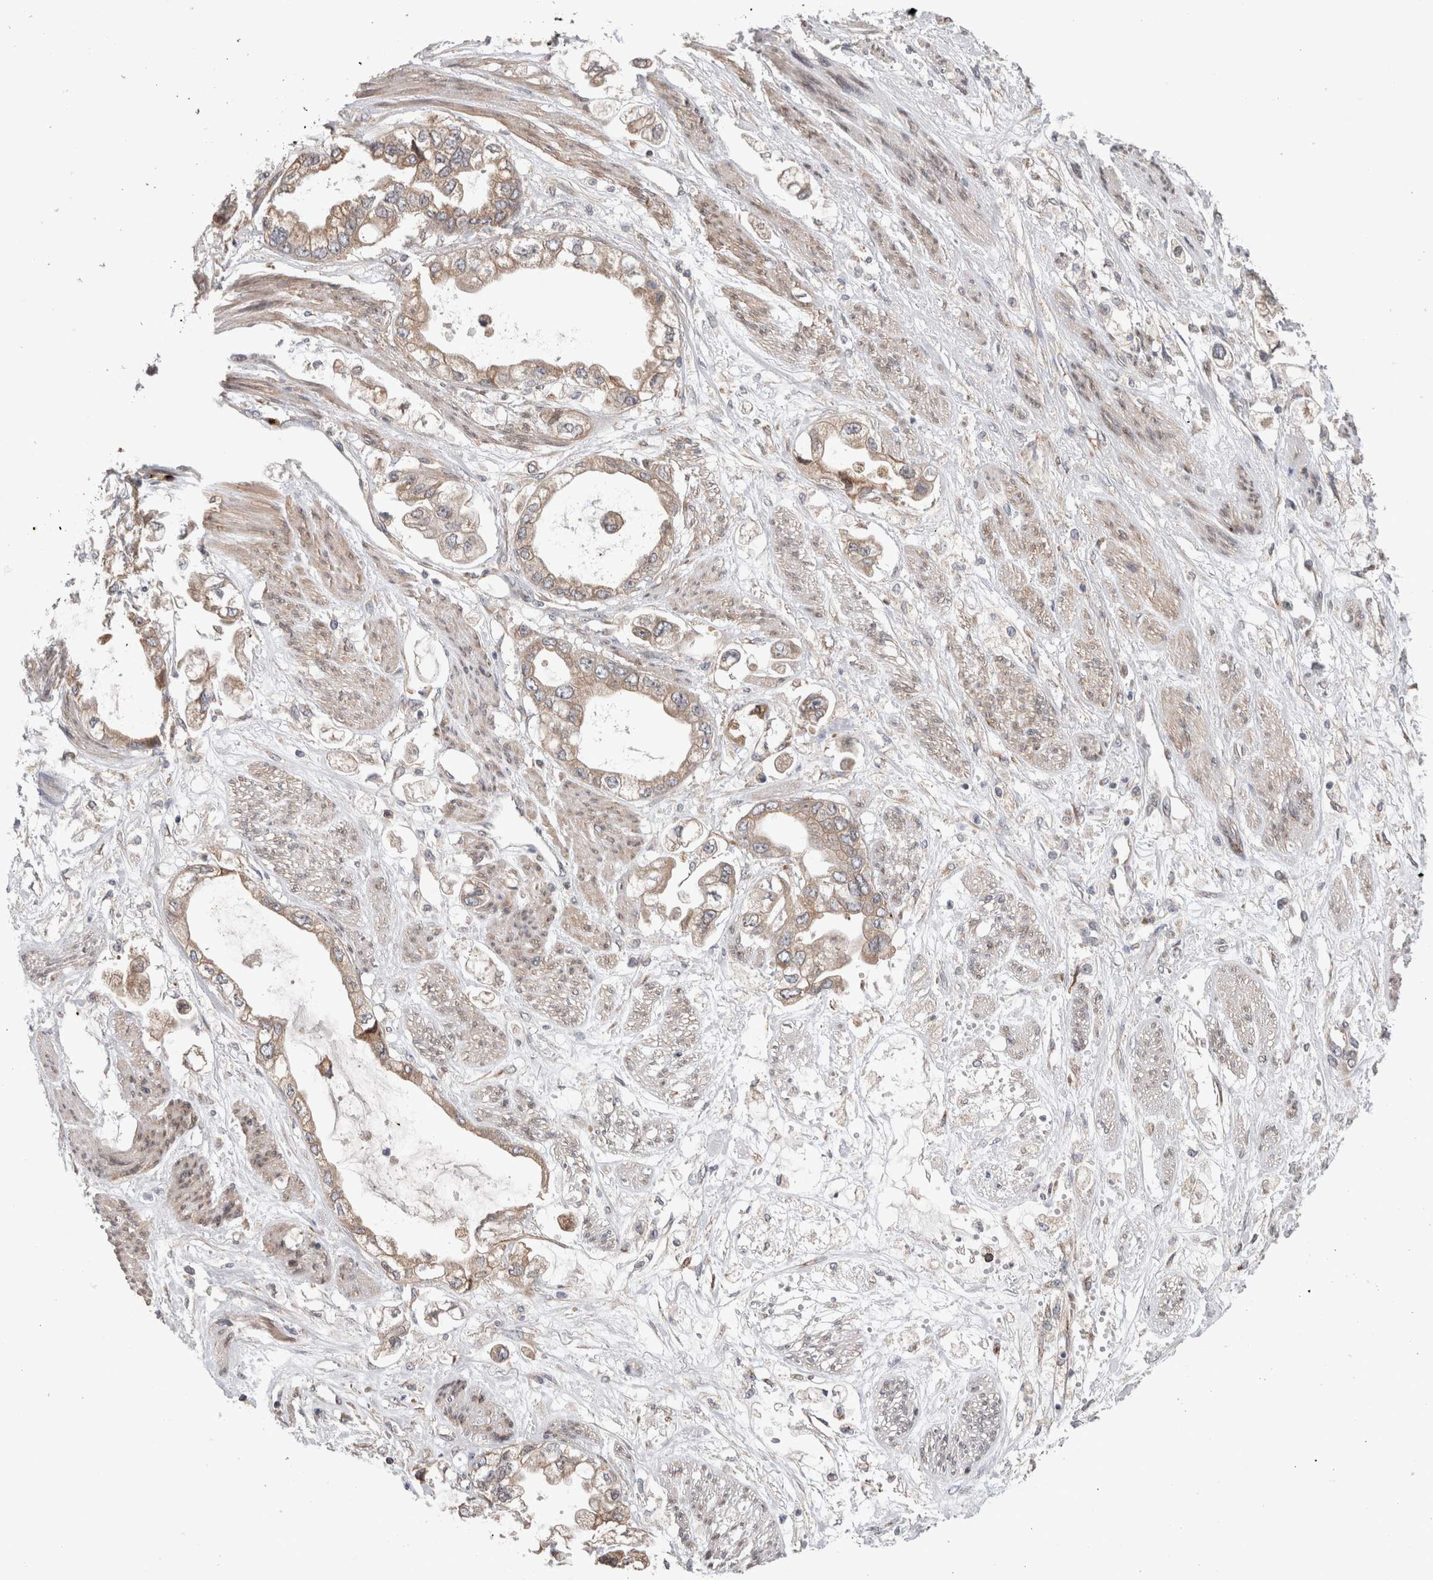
{"staining": {"intensity": "moderate", "quantity": ">75%", "location": "cytoplasmic/membranous"}, "tissue": "stomach cancer", "cell_type": "Tumor cells", "image_type": "cancer", "snomed": [{"axis": "morphology", "description": "Adenocarcinoma, NOS"}, {"axis": "topography", "description": "Stomach"}], "caption": "An IHC image of tumor tissue is shown. Protein staining in brown labels moderate cytoplasmic/membranous positivity in stomach cancer within tumor cells.", "gene": "TRIM5", "patient": {"sex": "male", "age": 62}}